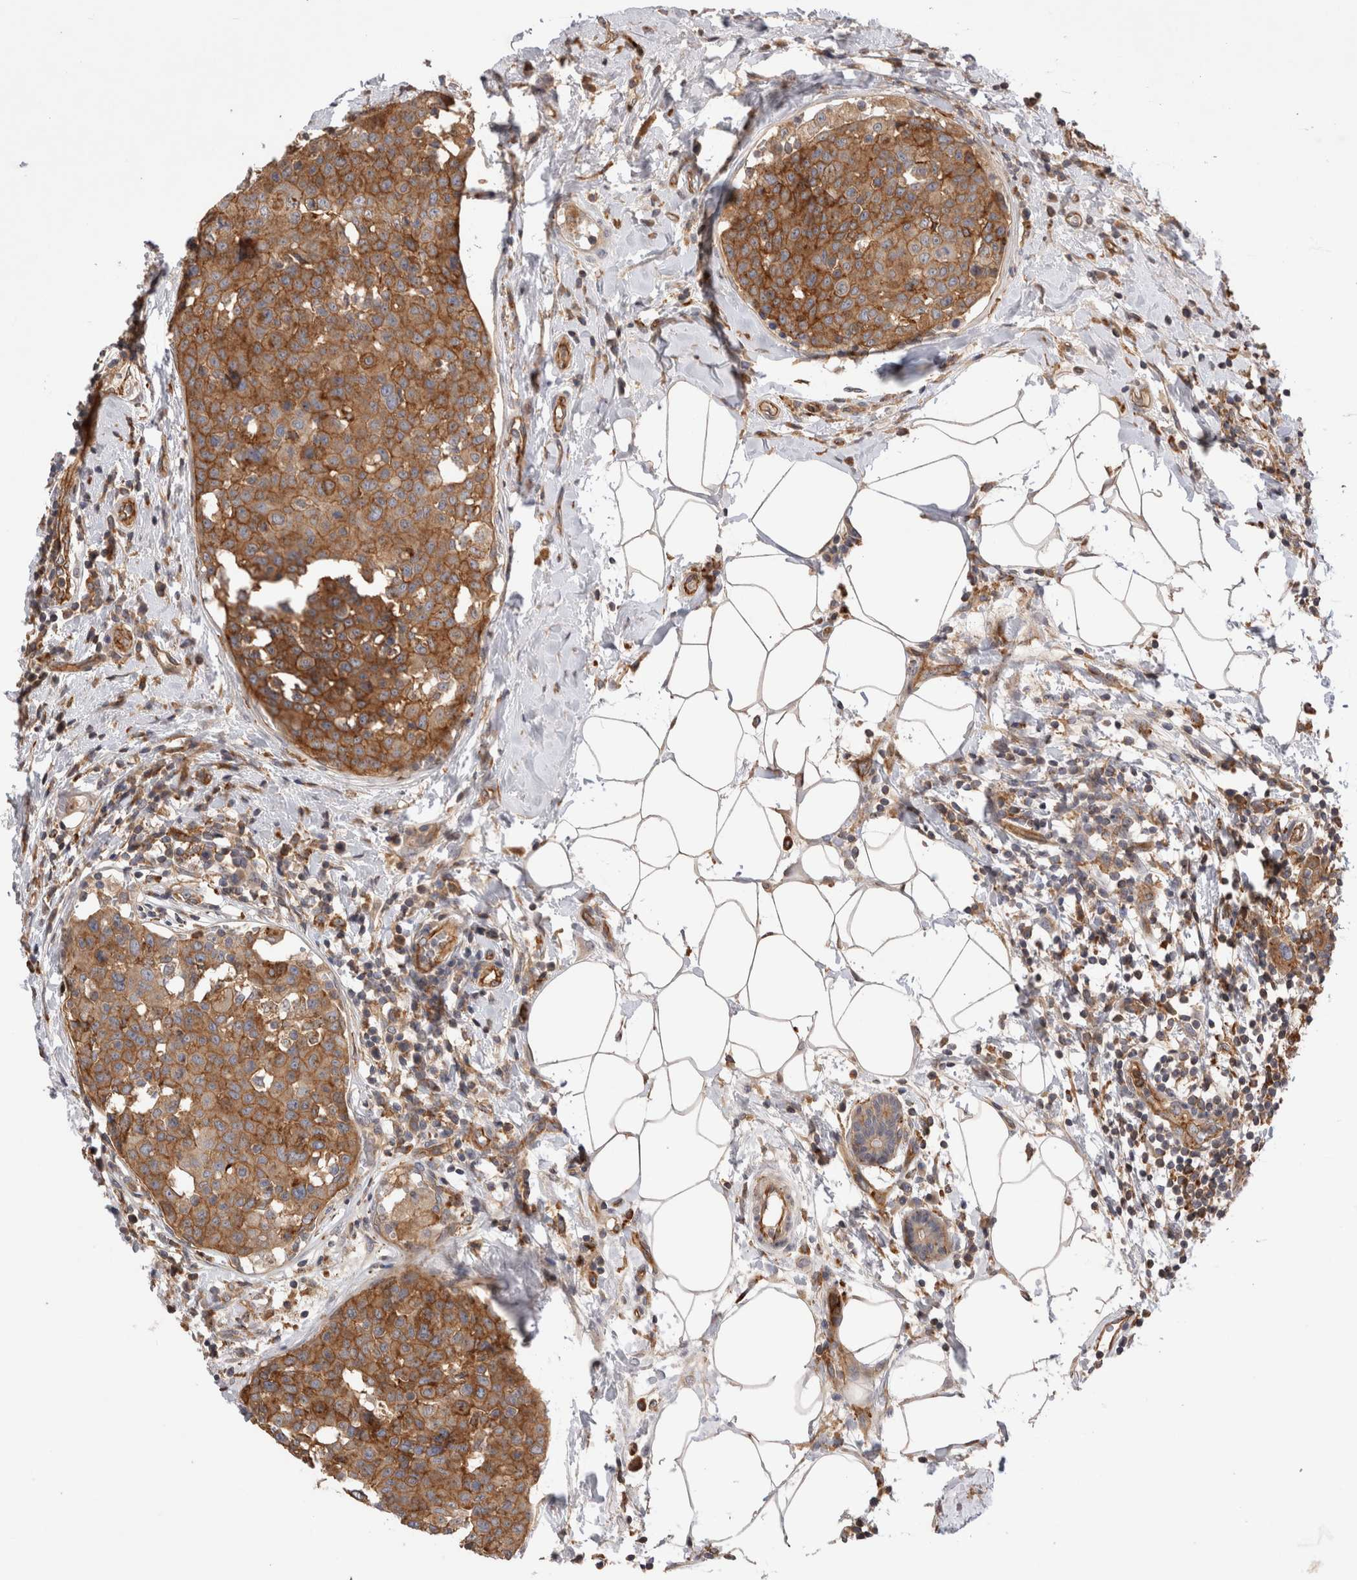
{"staining": {"intensity": "strong", "quantity": ">75%", "location": "cytoplasmic/membranous"}, "tissue": "breast cancer", "cell_type": "Tumor cells", "image_type": "cancer", "snomed": [{"axis": "morphology", "description": "Normal tissue, NOS"}, {"axis": "morphology", "description": "Duct carcinoma"}, {"axis": "topography", "description": "Breast"}], "caption": "IHC photomicrograph of intraductal carcinoma (breast) stained for a protein (brown), which exhibits high levels of strong cytoplasmic/membranous expression in approximately >75% of tumor cells.", "gene": "BNIP2", "patient": {"sex": "female", "age": 37}}